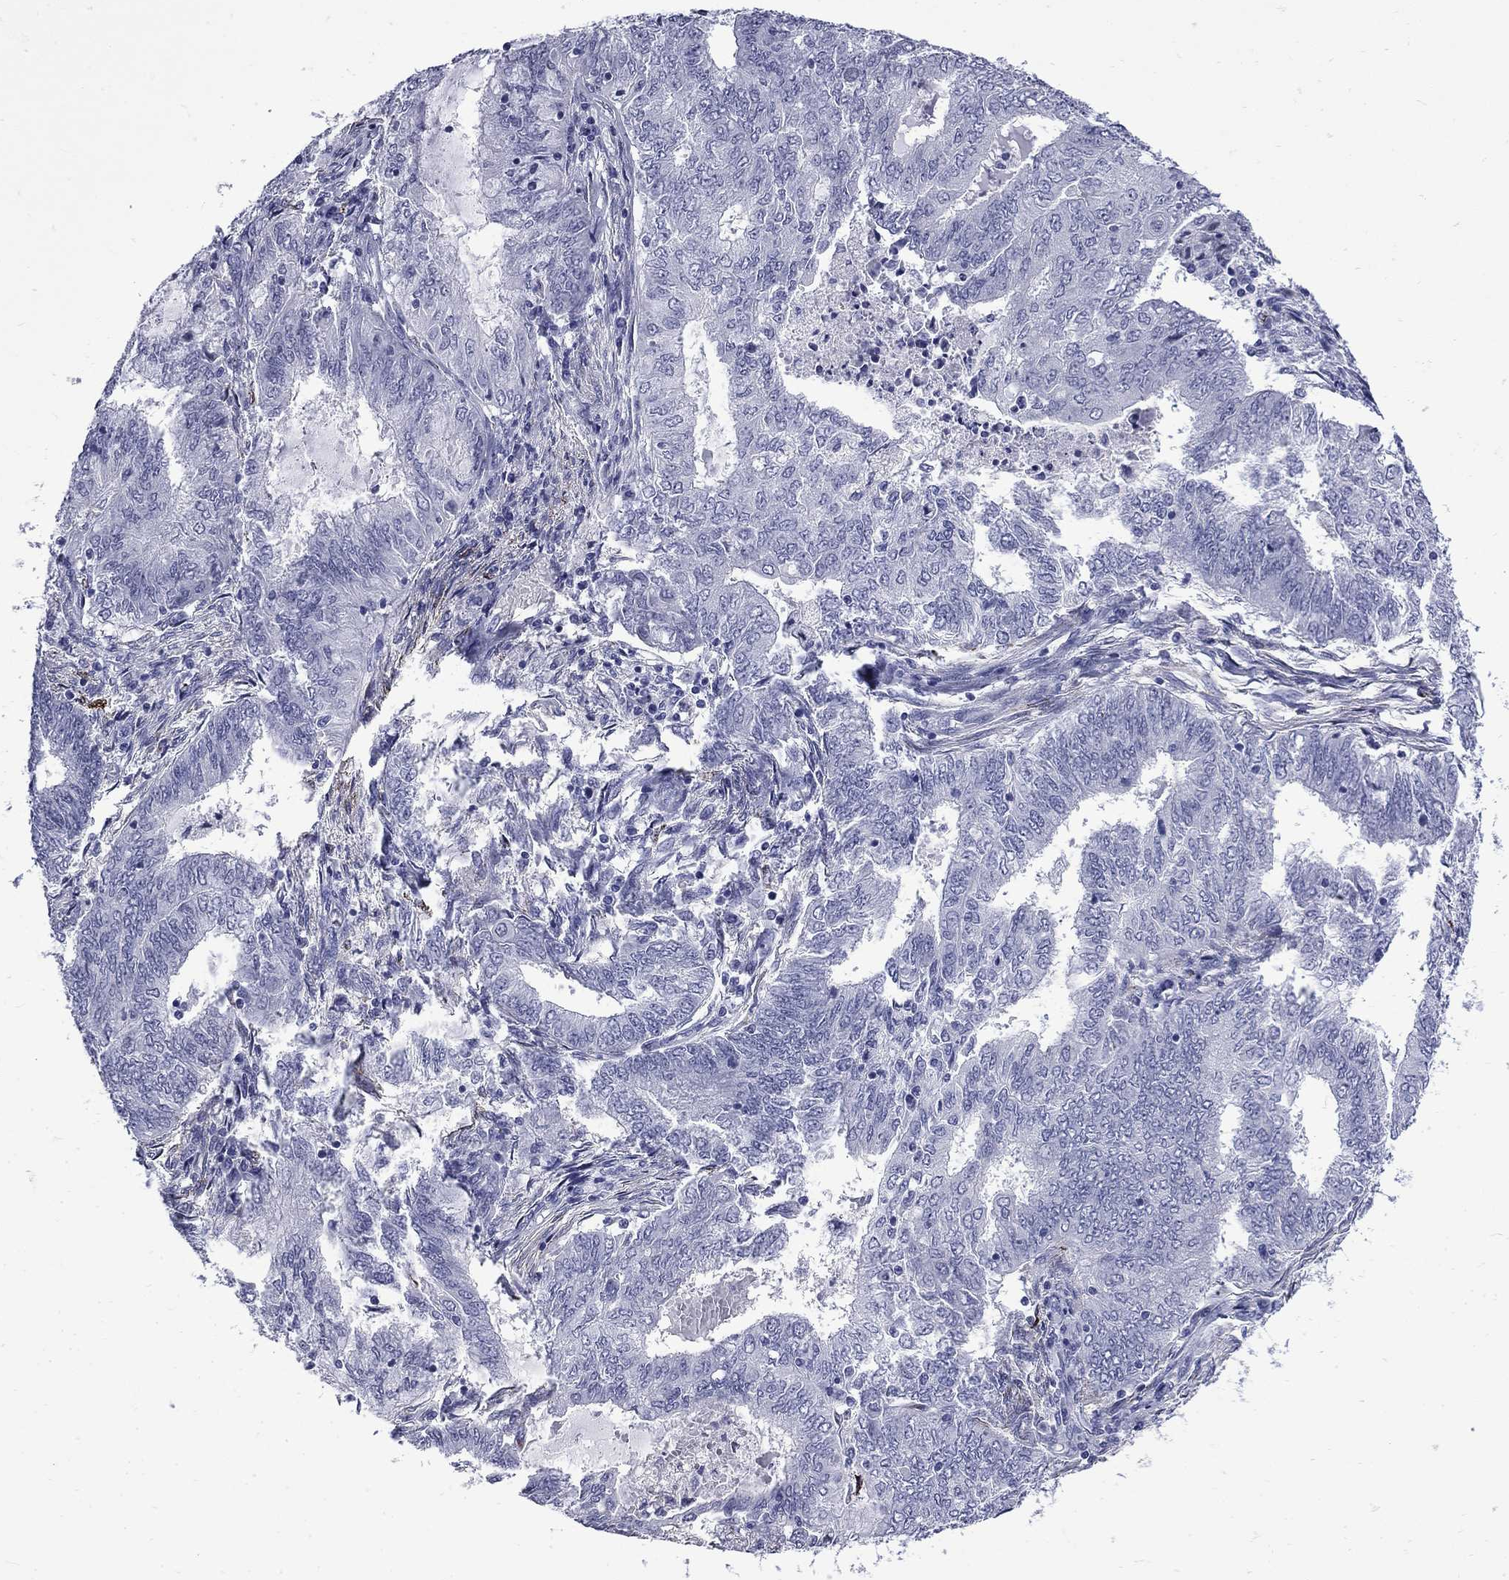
{"staining": {"intensity": "negative", "quantity": "none", "location": "none"}, "tissue": "endometrial cancer", "cell_type": "Tumor cells", "image_type": "cancer", "snomed": [{"axis": "morphology", "description": "Adenocarcinoma, NOS"}, {"axis": "topography", "description": "Endometrium"}], "caption": "Tumor cells are negative for protein expression in human endometrial adenocarcinoma.", "gene": "MGARP", "patient": {"sex": "female", "age": 62}}